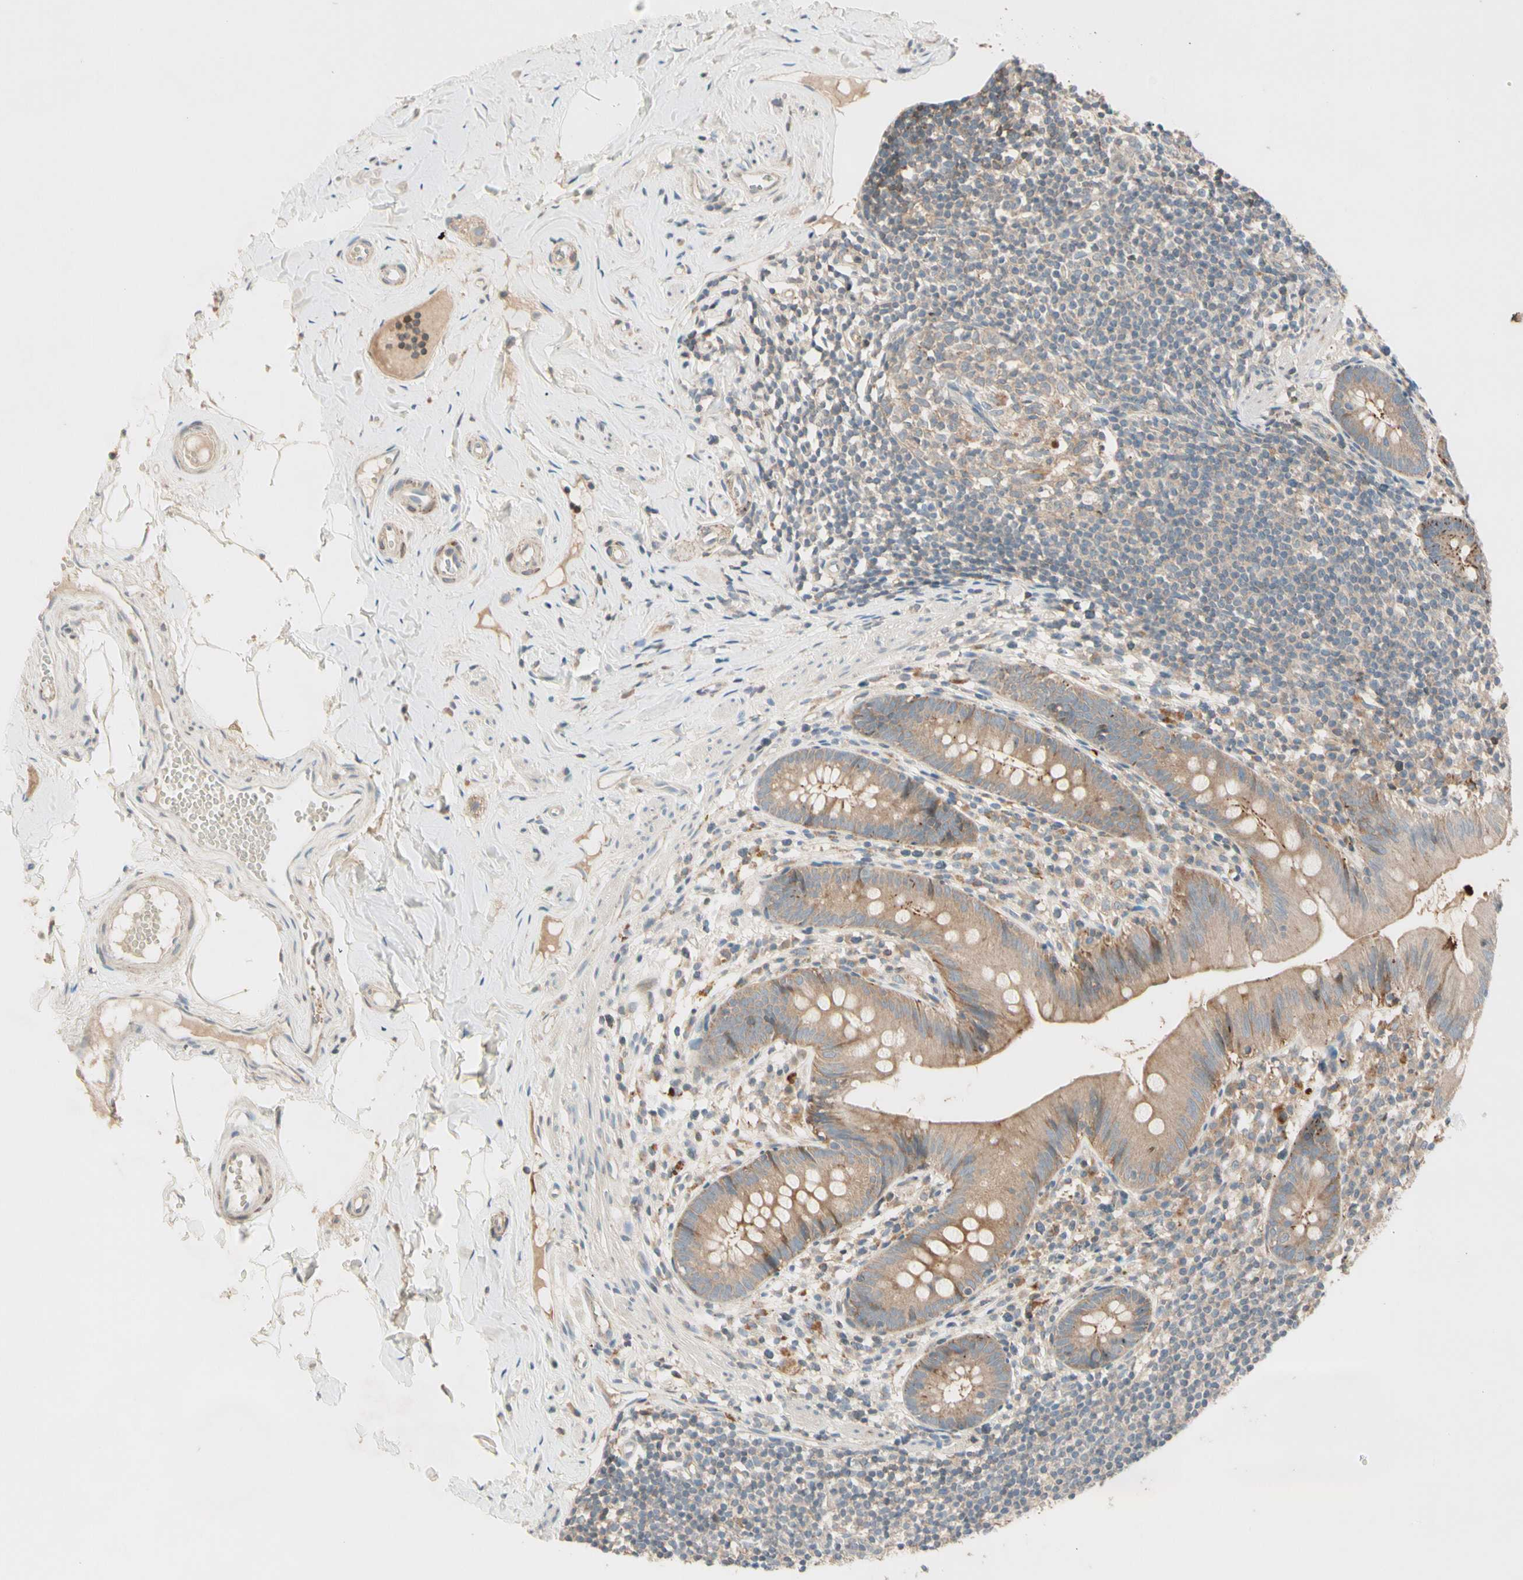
{"staining": {"intensity": "weak", "quantity": ">75%", "location": "cytoplasmic/membranous"}, "tissue": "appendix", "cell_type": "Glandular cells", "image_type": "normal", "snomed": [{"axis": "morphology", "description": "Normal tissue, NOS"}, {"axis": "topography", "description": "Appendix"}], "caption": "A brown stain highlights weak cytoplasmic/membranous positivity of a protein in glandular cells of normal appendix. Nuclei are stained in blue.", "gene": "CDH6", "patient": {"sex": "male", "age": 52}}